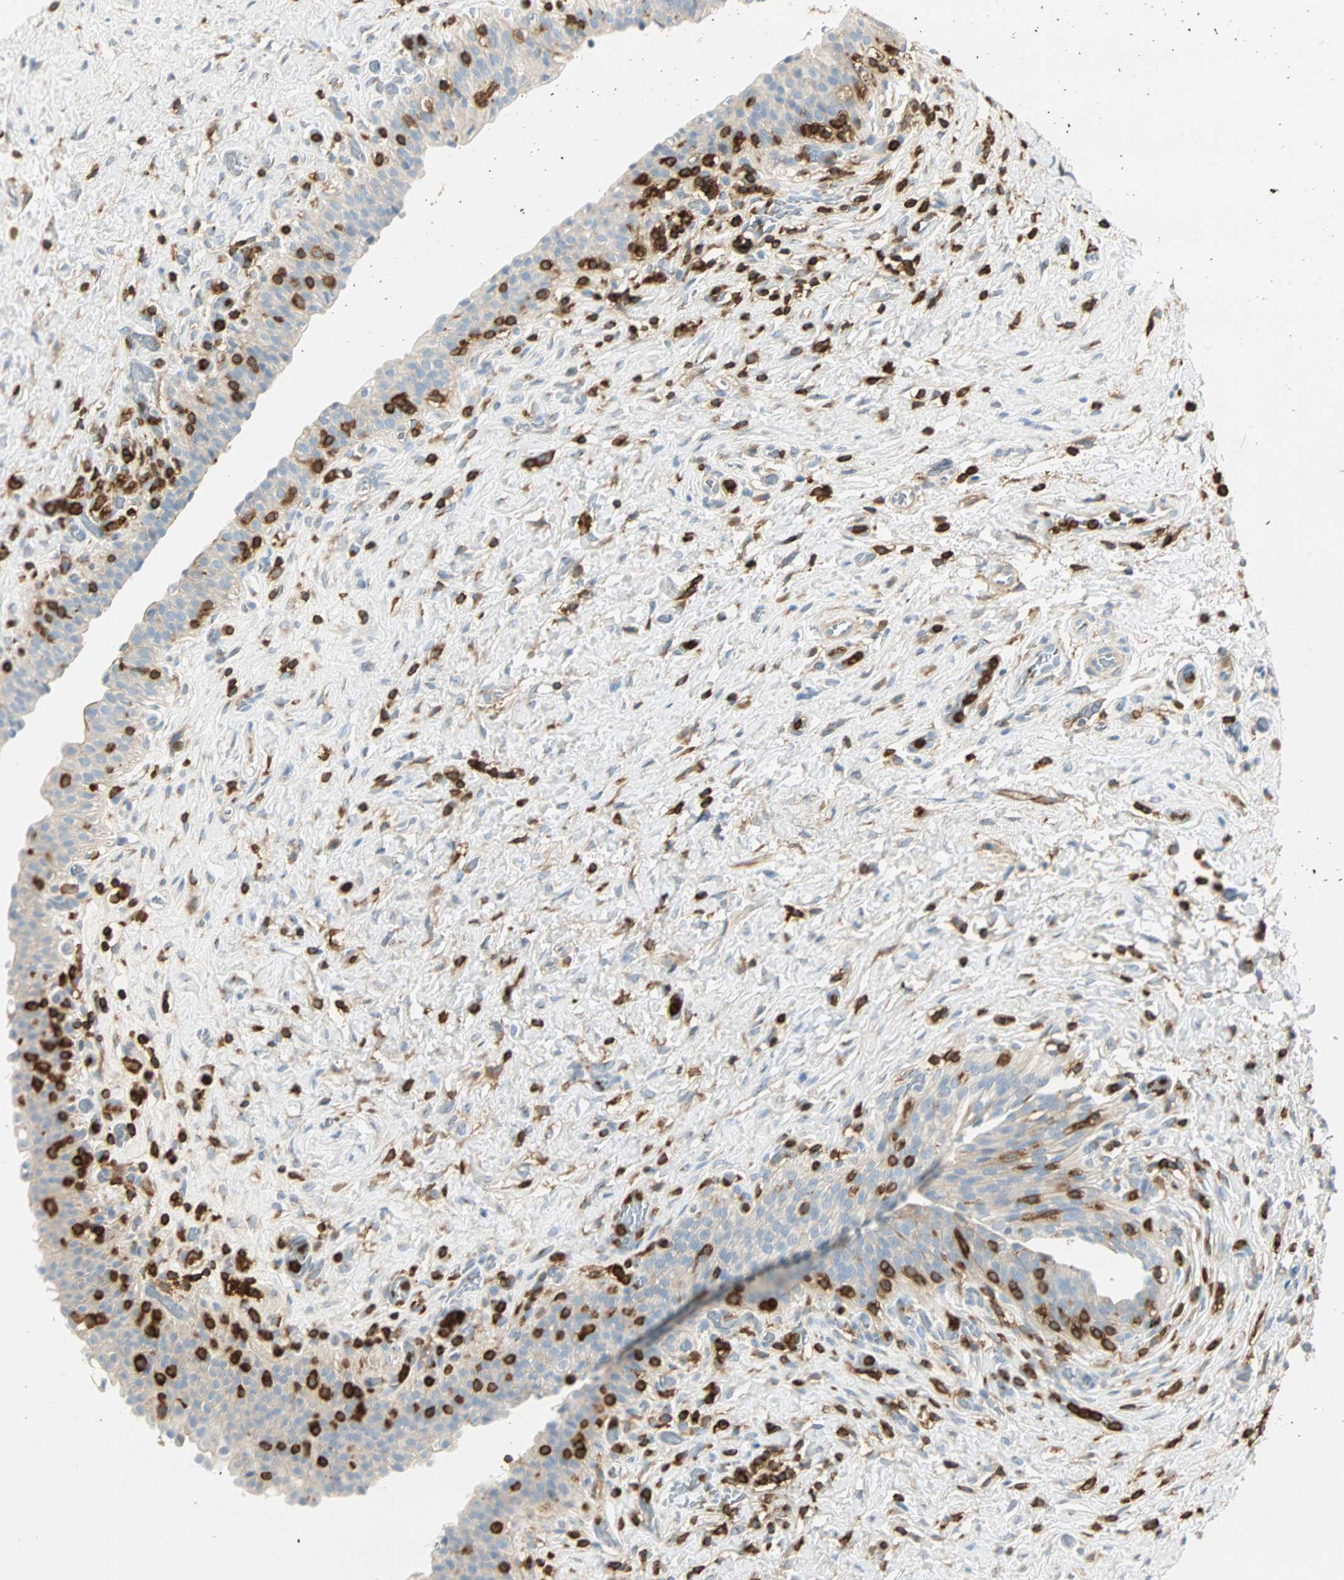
{"staining": {"intensity": "negative", "quantity": "none", "location": "none"}, "tissue": "urinary bladder", "cell_type": "Urothelial cells", "image_type": "normal", "snomed": [{"axis": "morphology", "description": "Normal tissue, NOS"}, {"axis": "topography", "description": "Urinary bladder"}], "caption": "An IHC image of unremarkable urinary bladder is shown. There is no staining in urothelial cells of urinary bladder. (DAB immunohistochemistry (IHC), high magnification).", "gene": "FMNL1", "patient": {"sex": "male", "age": 51}}